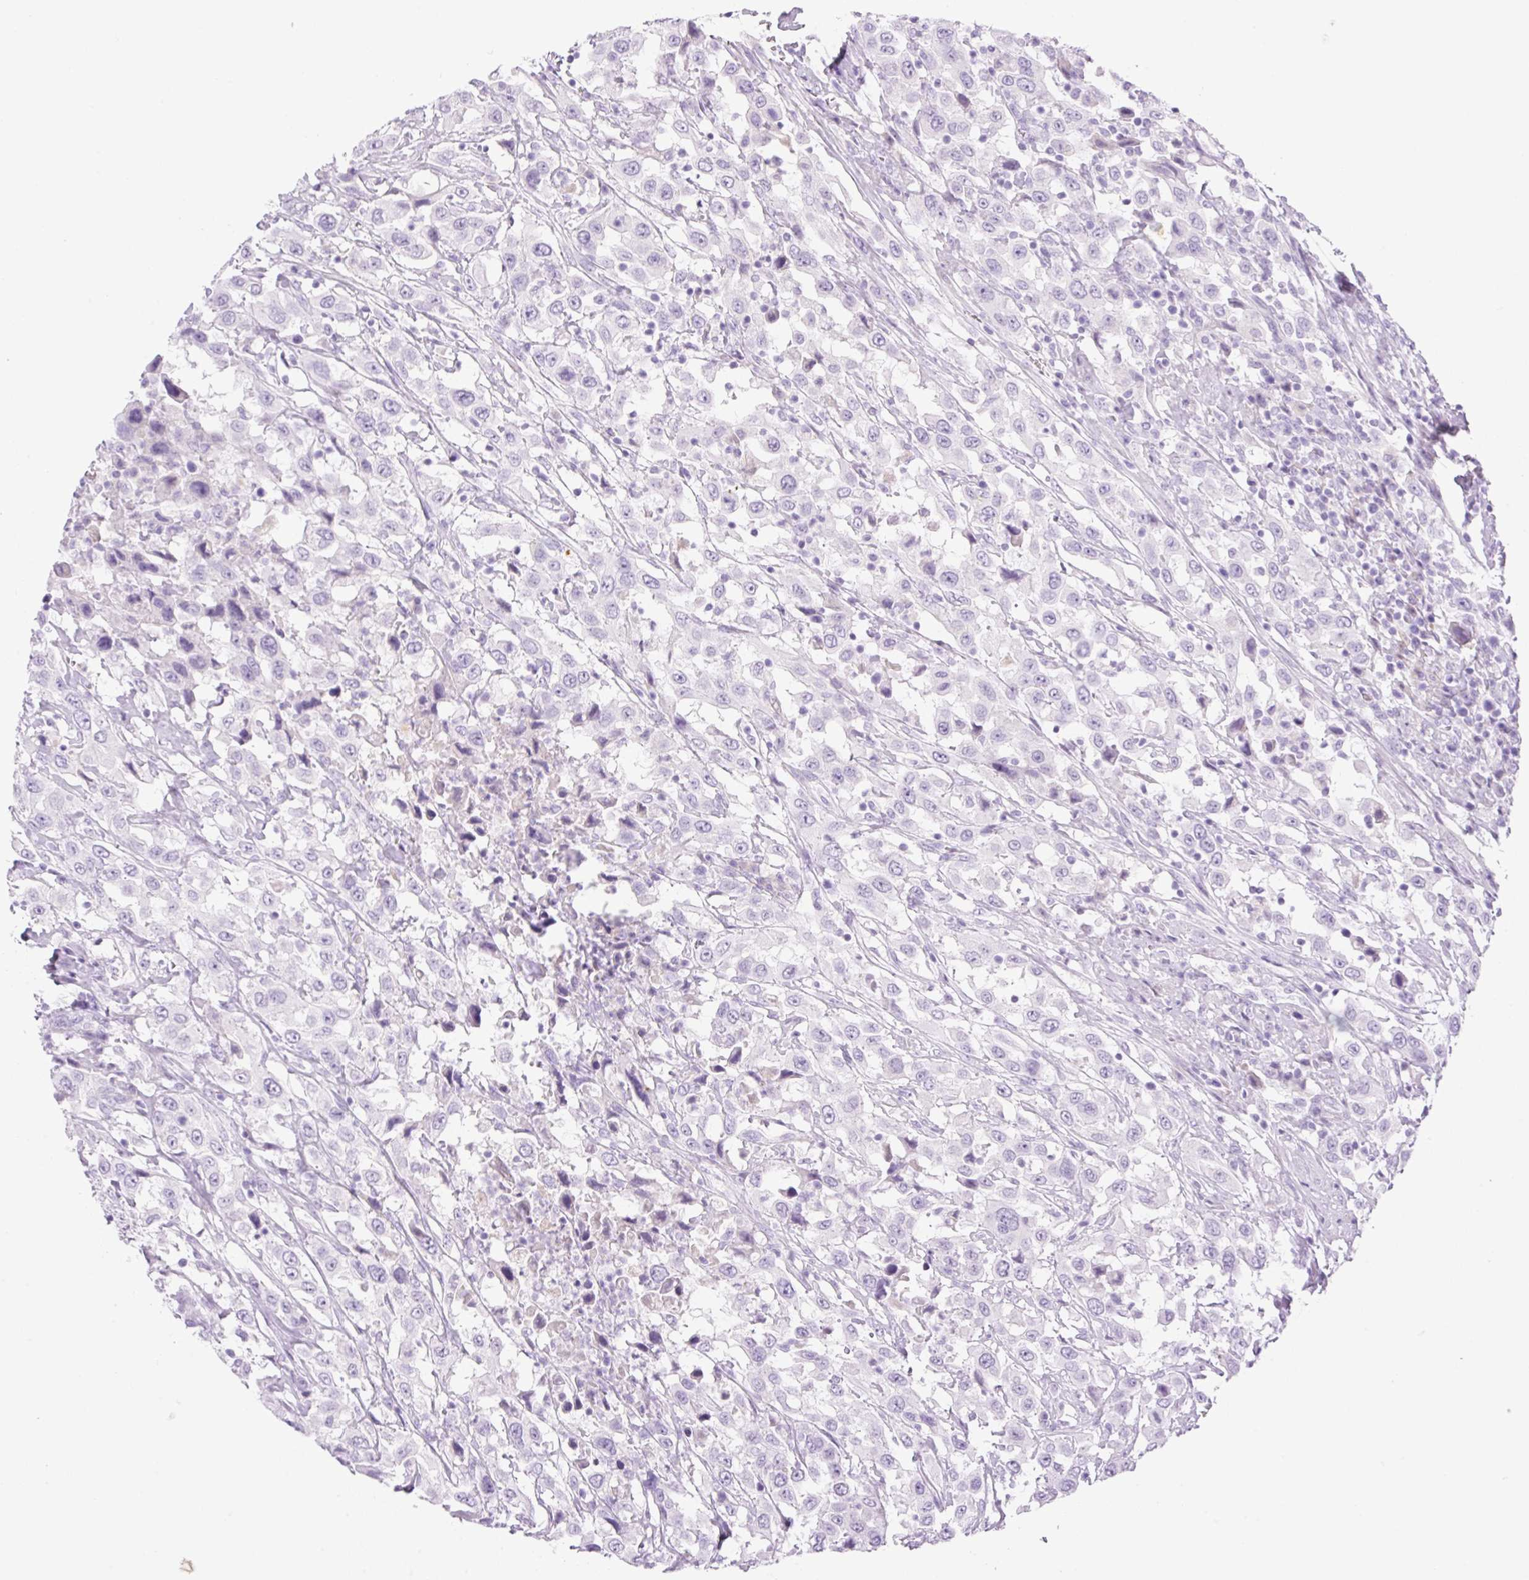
{"staining": {"intensity": "negative", "quantity": "none", "location": "none"}, "tissue": "urothelial cancer", "cell_type": "Tumor cells", "image_type": "cancer", "snomed": [{"axis": "morphology", "description": "Urothelial carcinoma, High grade"}, {"axis": "topography", "description": "Urinary bladder"}], "caption": "Protein analysis of urothelial cancer reveals no significant expression in tumor cells.", "gene": "PALM3", "patient": {"sex": "male", "age": 61}}